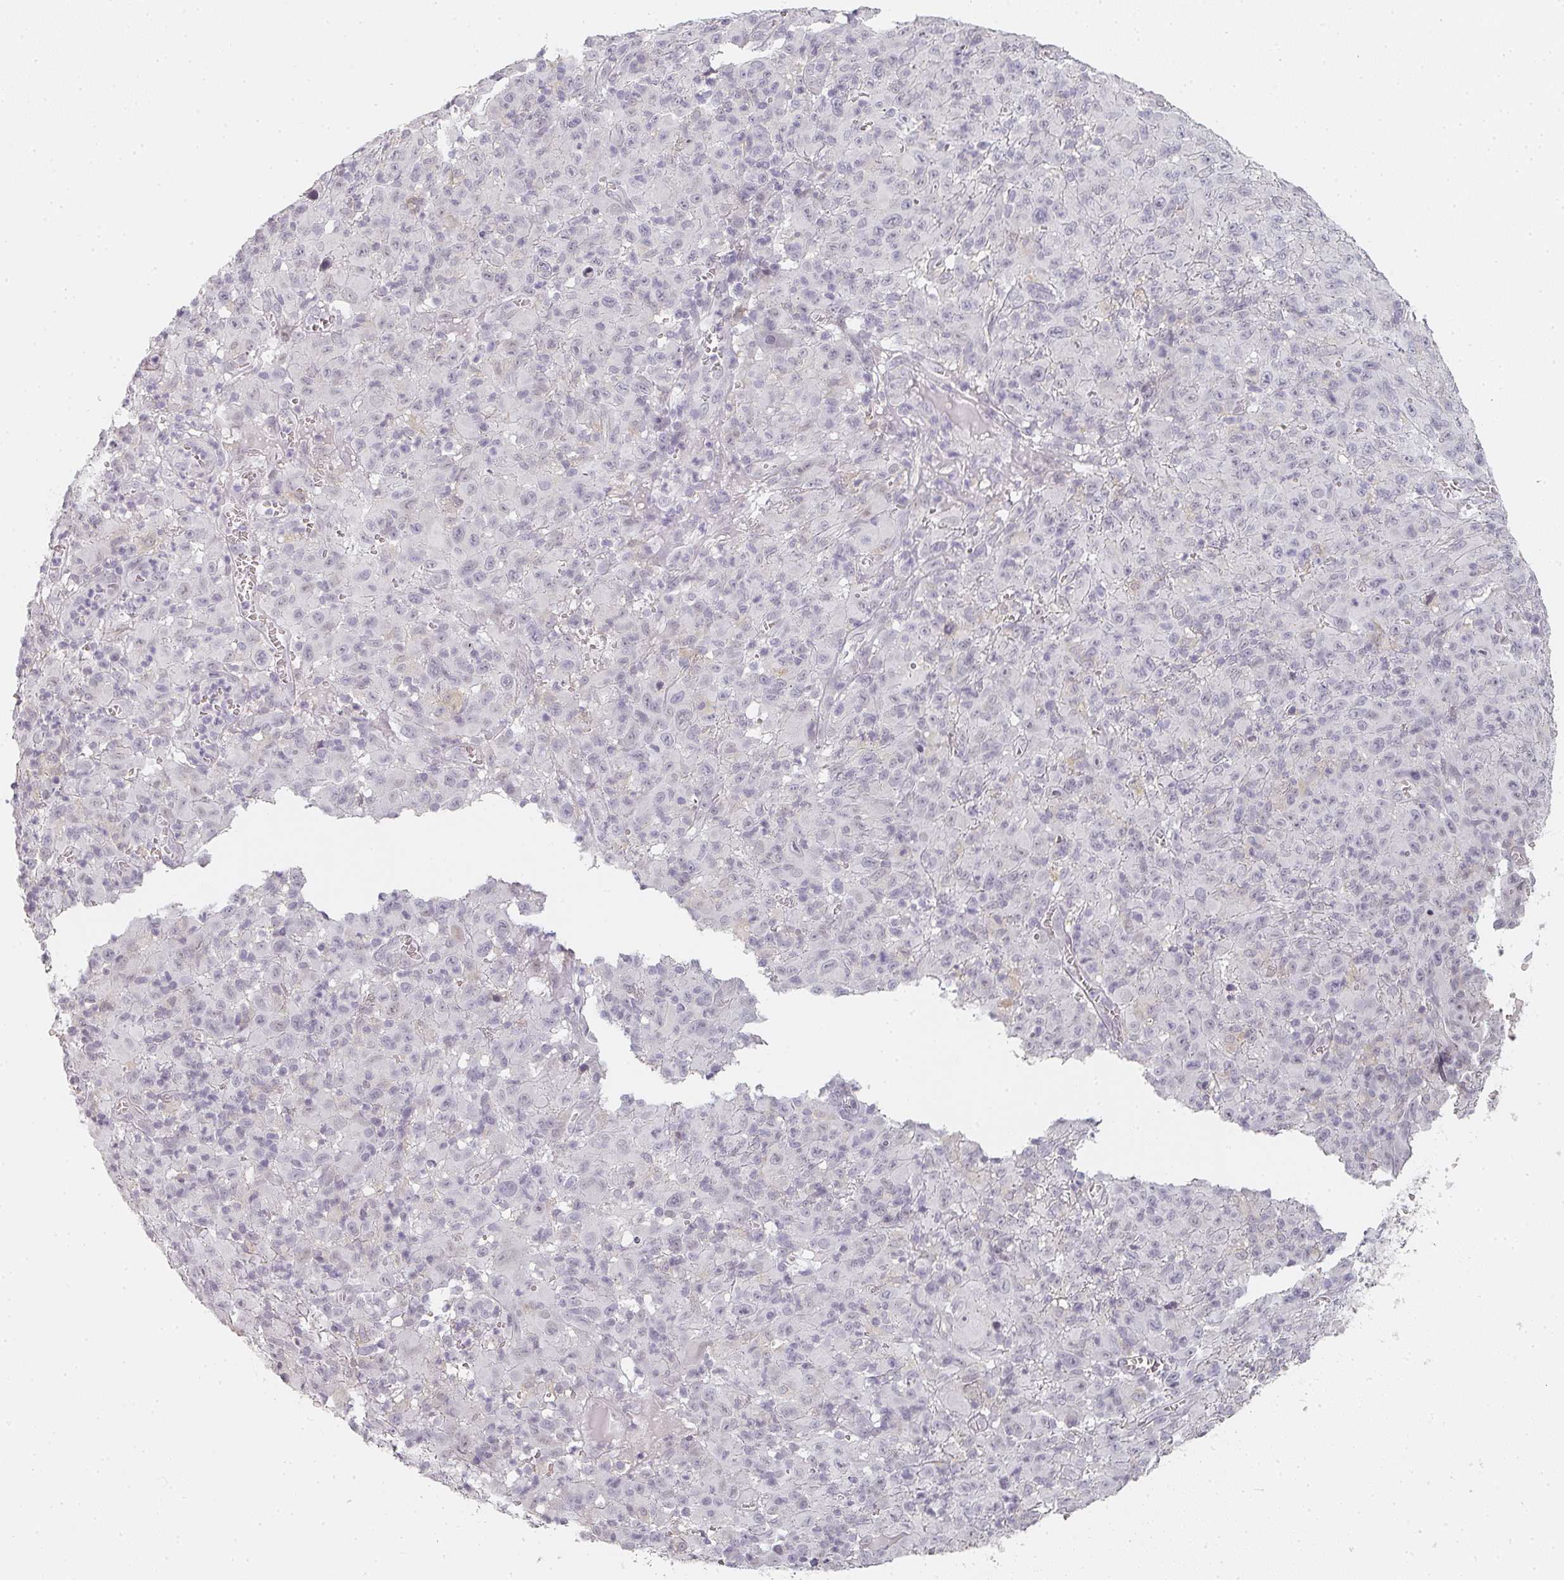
{"staining": {"intensity": "negative", "quantity": "none", "location": "none"}, "tissue": "melanoma", "cell_type": "Tumor cells", "image_type": "cancer", "snomed": [{"axis": "morphology", "description": "Malignant melanoma, NOS"}, {"axis": "topography", "description": "Skin"}], "caption": "Melanoma stained for a protein using immunohistochemistry (IHC) demonstrates no expression tumor cells.", "gene": "SHISA2", "patient": {"sex": "male", "age": 46}}